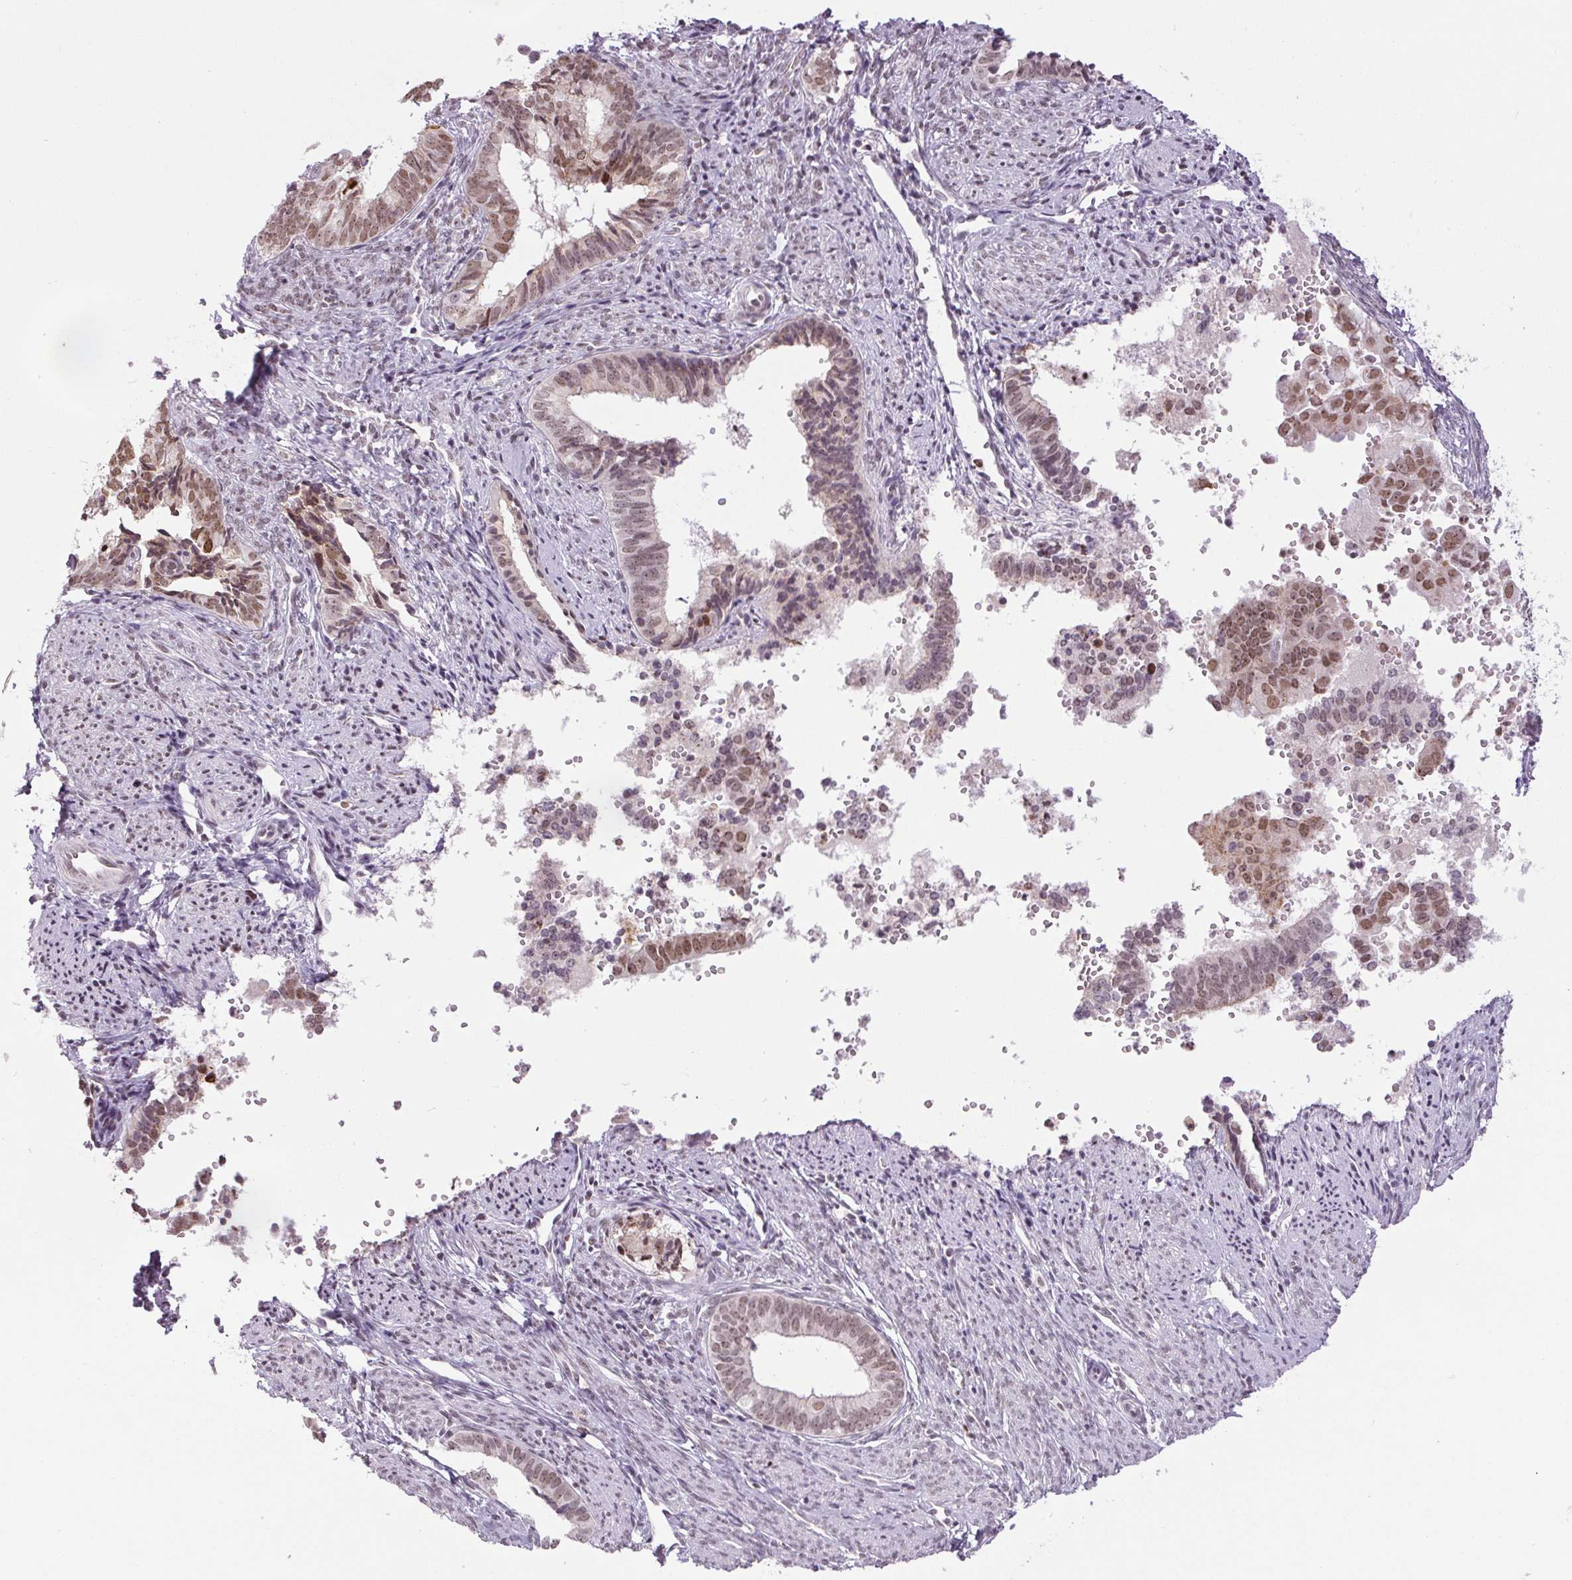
{"staining": {"intensity": "moderate", "quantity": ">75%", "location": "nuclear"}, "tissue": "endometrial cancer", "cell_type": "Tumor cells", "image_type": "cancer", "snomed": [{"axis": "morphology", "description": "Adenocarcinoma, NOS"}, {"axis": "topography", "description": "Endometrium"}], "caption": "The immunohistochemical stain labels moderate nuclear expression in tumor cells of endometrial adenocarcinoma tissue.", "gene": "SMIM6", "patient": {"sex": "female", "age": 75}}